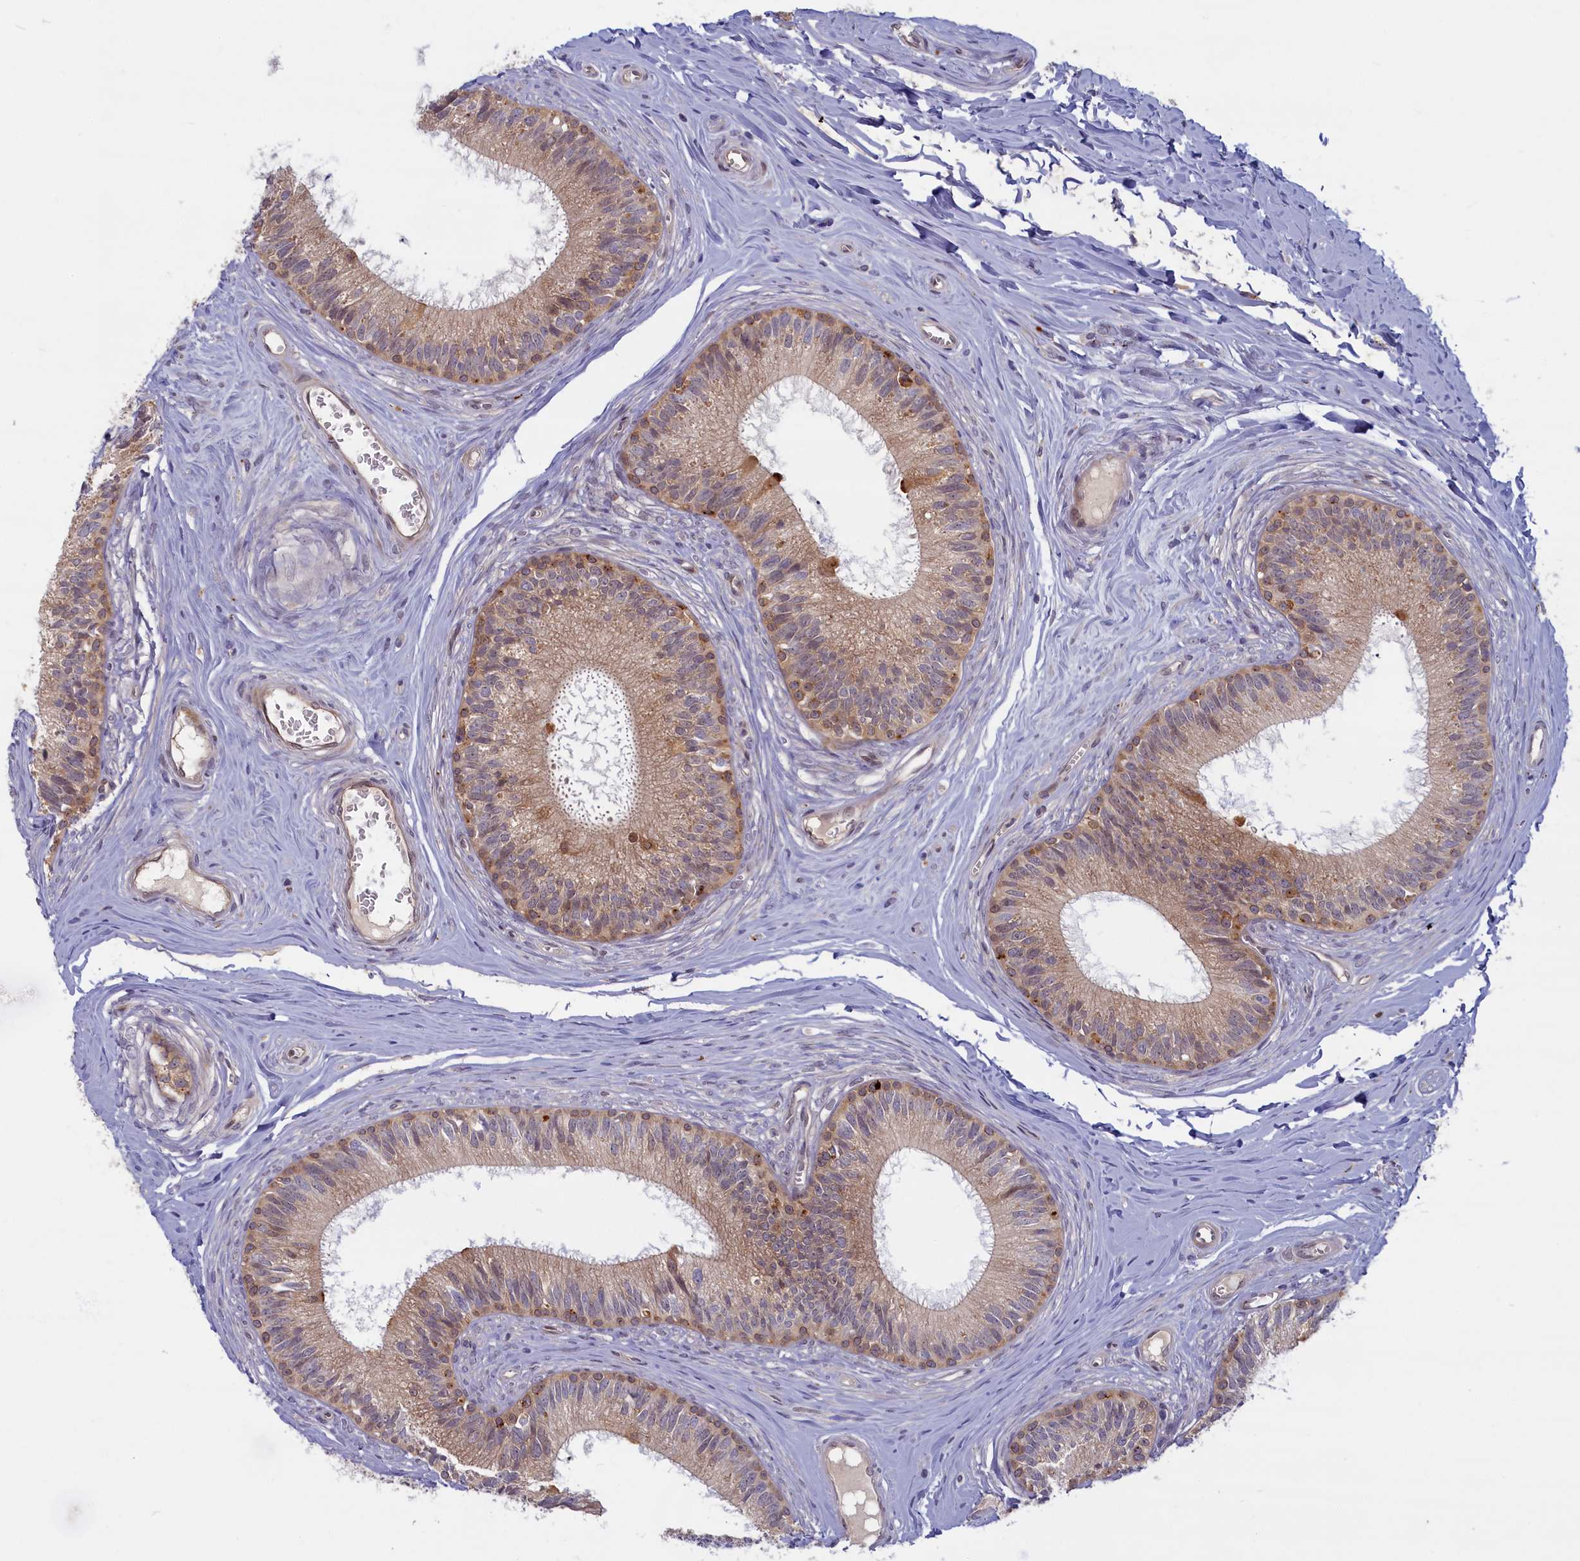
{"staining": {"intensity": "moderate", "quantity": ">75%", "location": "cytoplasmic/membranous"}, "tissue": "epididymis", "cell_type": "Glandular cells", "image_type": "normal", "snomed": [{"axis": "morphology", "description": "Normal tissue, NOS"}, {"axis": "topography", "description": "Epididymis"}], "caption": "Immunohistochemical staining of unremarkable epididymis displays moderate cytoplasmic/membranous protein expression in about >75% of glandular cells.", "gene": "FCSK", "patient": {"sex": "male", "age": 33}}